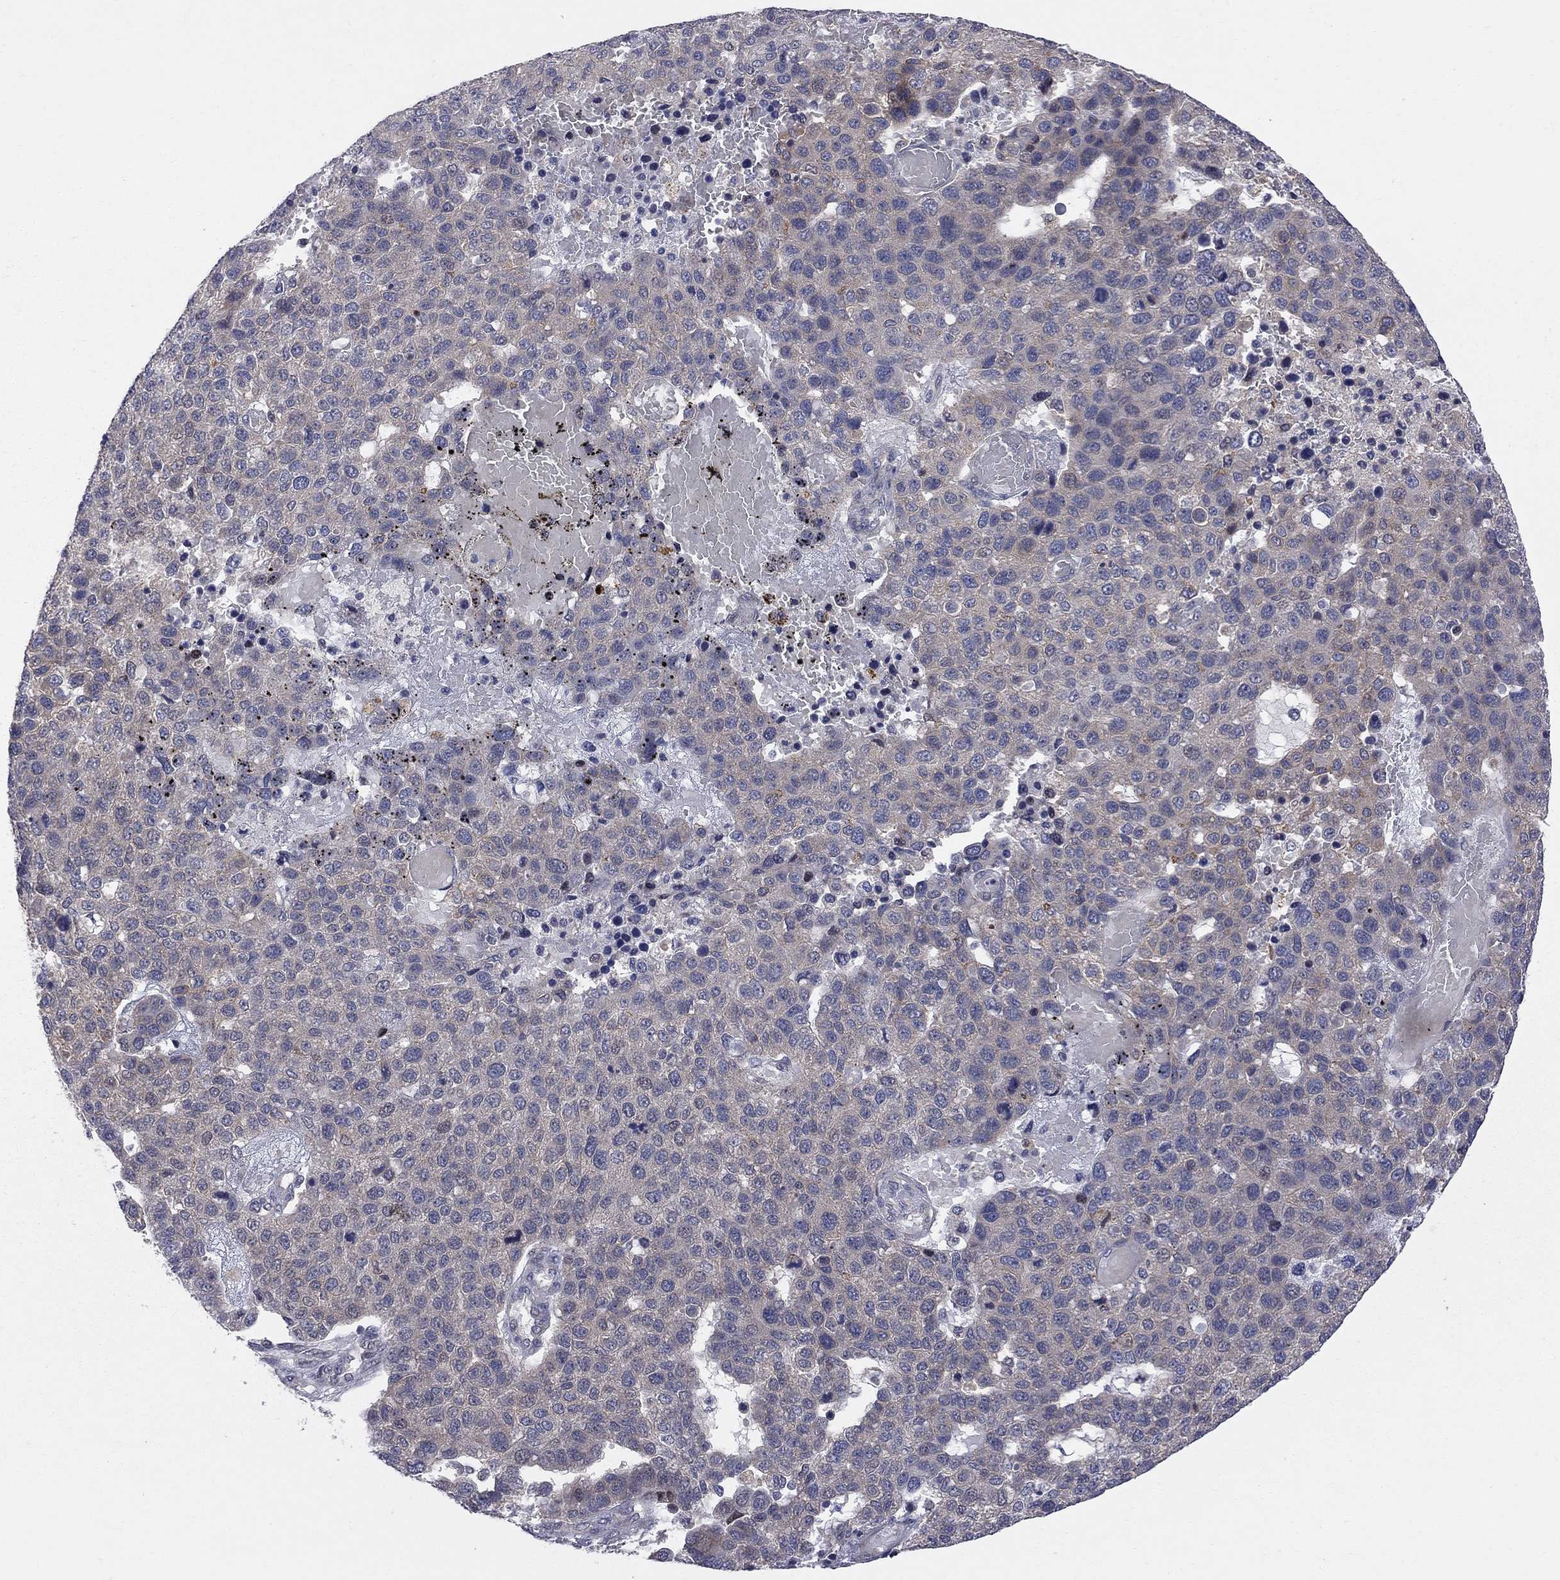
{"staining": {"intensity": "weak", "quantity": "25%-75%", "location": "cytoplasmic/membranous"}, "tissue": "pancreatic cancer", "cell_type": "Tumor cells", "image_type": "cancer", "snomed": [{"axis": "morphology", "description": "Adenocarcinoma, NOS"}, {"axis": "topography", "description": "Pancreas"}], "caption": "Immunohistochemical staining of pancreatic cancer shows low levels of weak cytoplasmic/membranous protein expression in about 25%-75% of tumor cells. The protein is shown in brown color, while the nuclei are stained blue.", "gene": "CNOT11", "patient": {"sex": "female", "age": 61}}